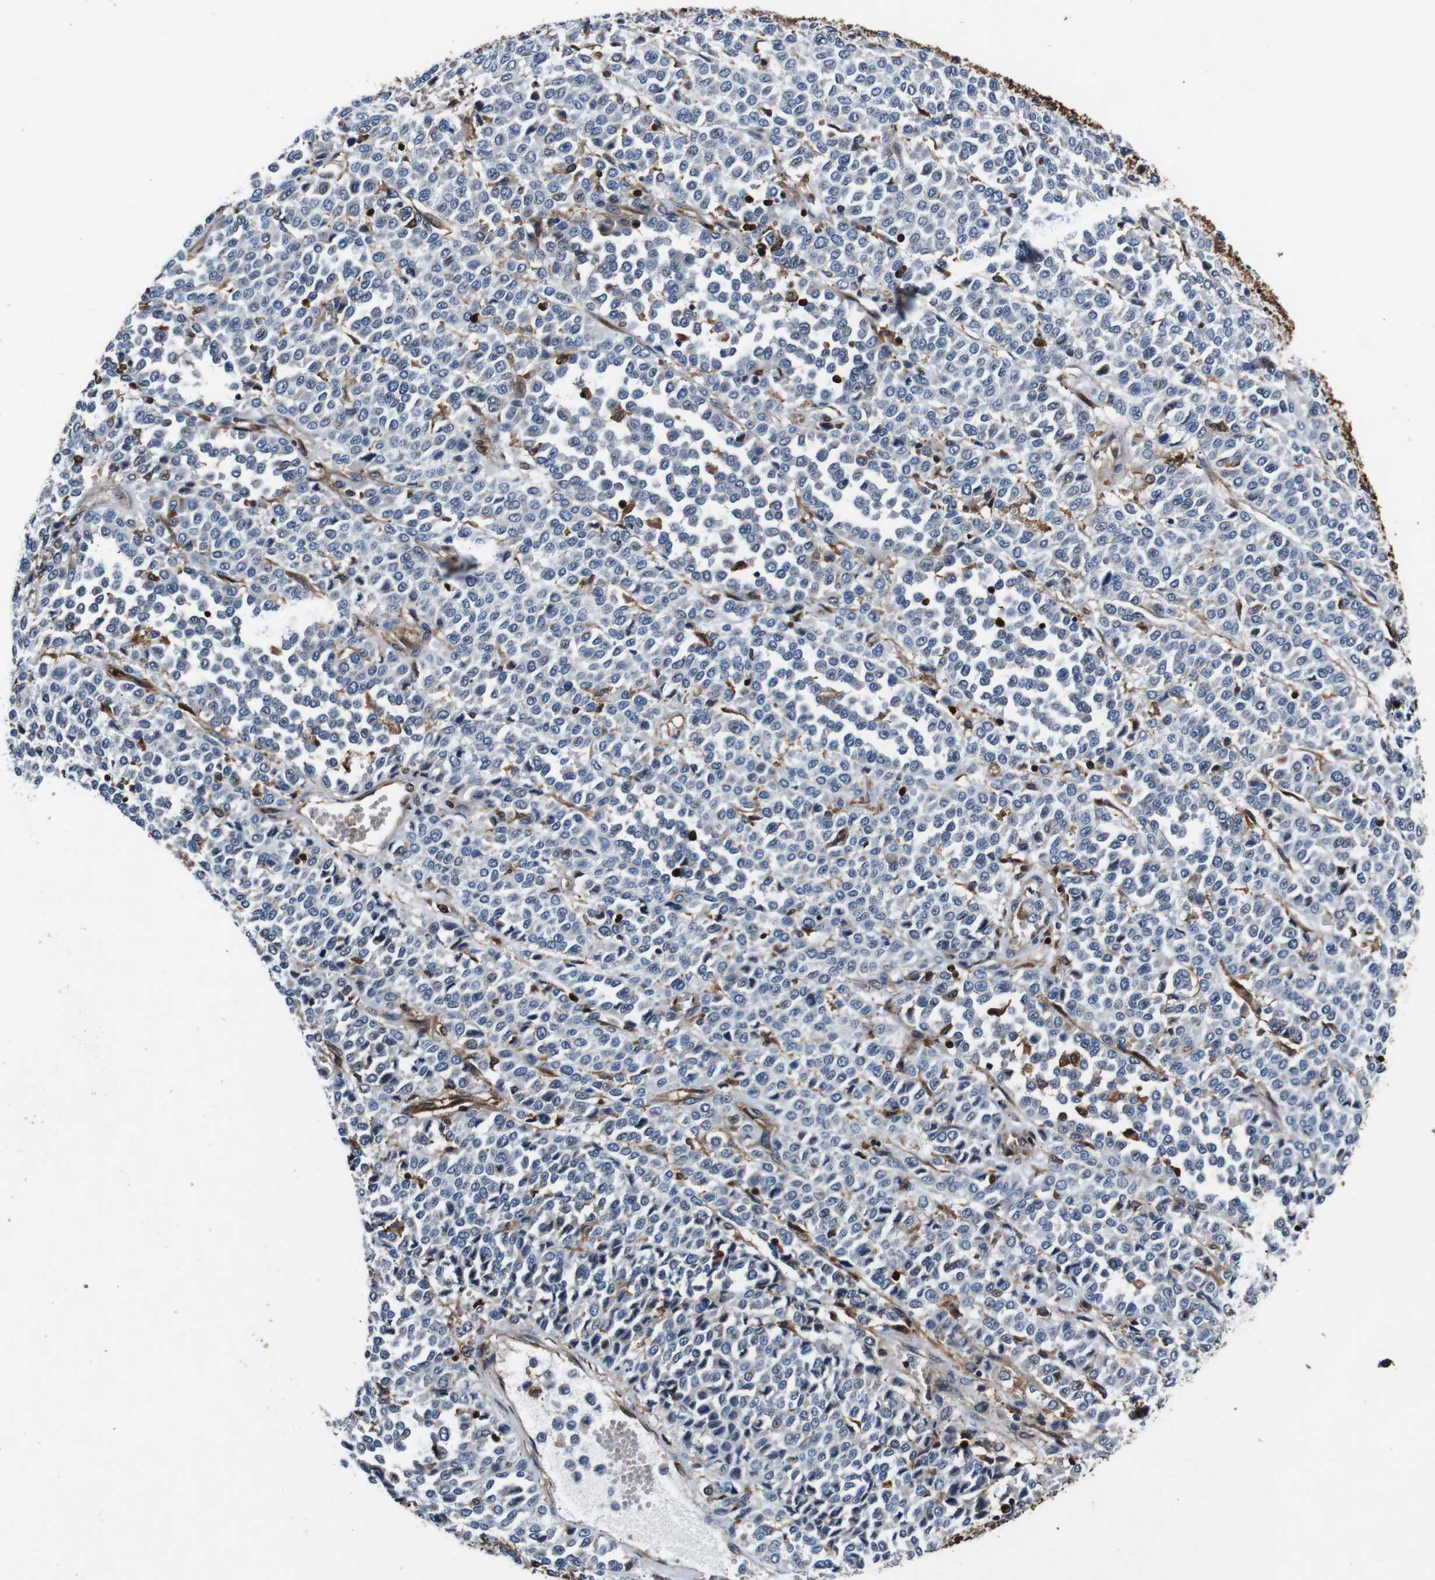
{"staining": {"intensity": "negative", "quantity": "none", "location": "none"}, "tissue": "melanoma", "cell_type": "Tumor cells", "image_type": "cancer", "snomed": [{"axis": "morphology", "description": "Malignant melanoma, Metastatic site"}, {"axis": "topography", "description": "Pancreas"}], "caption": "Photomicrograph shows no protein expression in tumor cells of malignant melanoma (metastatic site) tissue.", "gene": "ANXA1", "patient": {"sex": "female", "age": 30}}